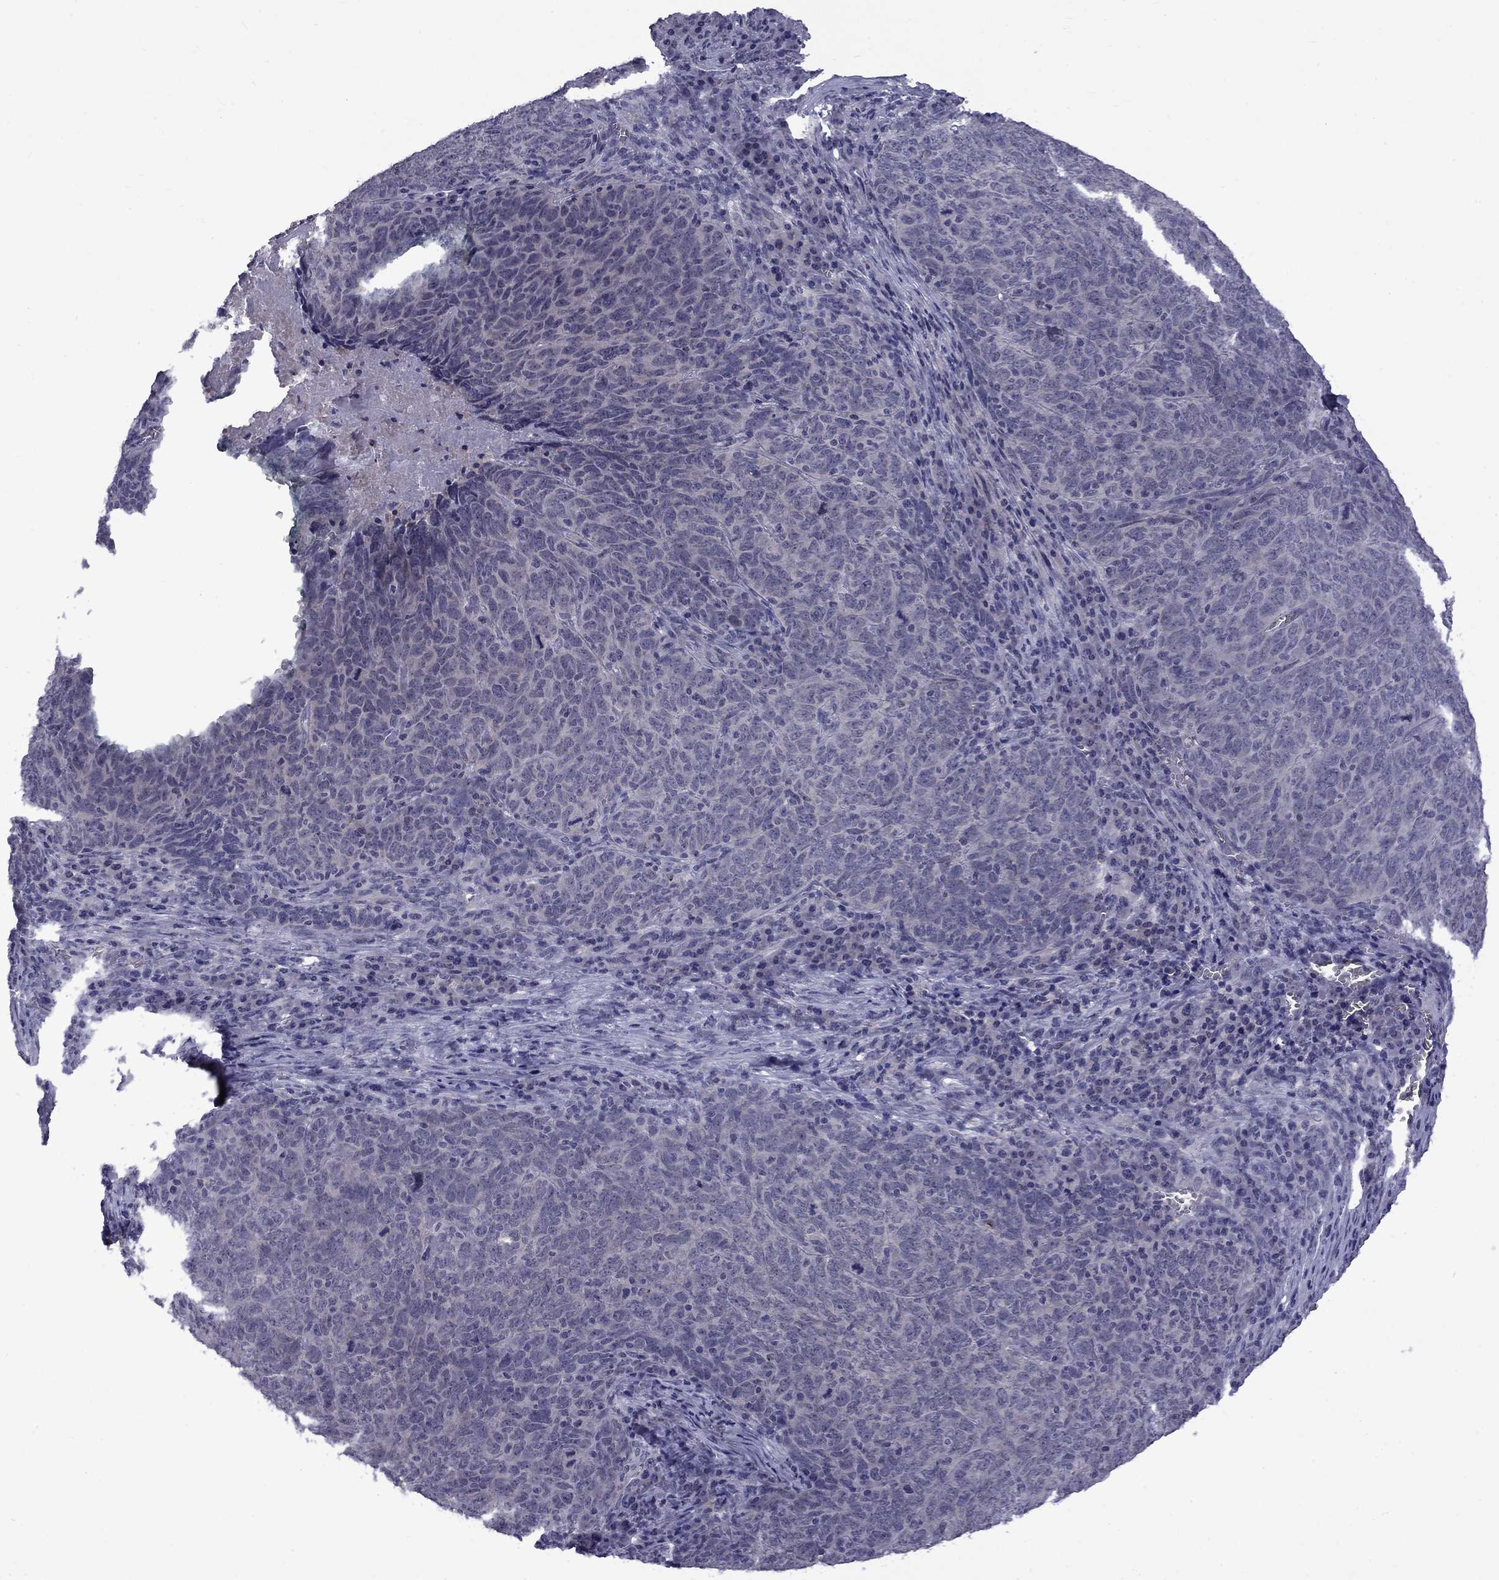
{"staining": {"intensity": "negative", "quantity": "none", "location": "none"}, "tissue": "skin cancer", "cell_type": "Tumor cells", "image_type": "cancer", "snomed": [{"axis": "morphology", "description": "Squamous cell carcinoma, NOS"}, {"axis": "topography", "description": "Skin"}, {"axis": "topography", "description": "Anal"}], "caption": "DAB immunohistochemical staining of skin cancer demonstrates no significant positivity in tumor cells. (DAB immunohistochemistry with hematoxylin counter stain).", "gene": "SNTA1", "patient": {"sex": "female", "age": 51}}